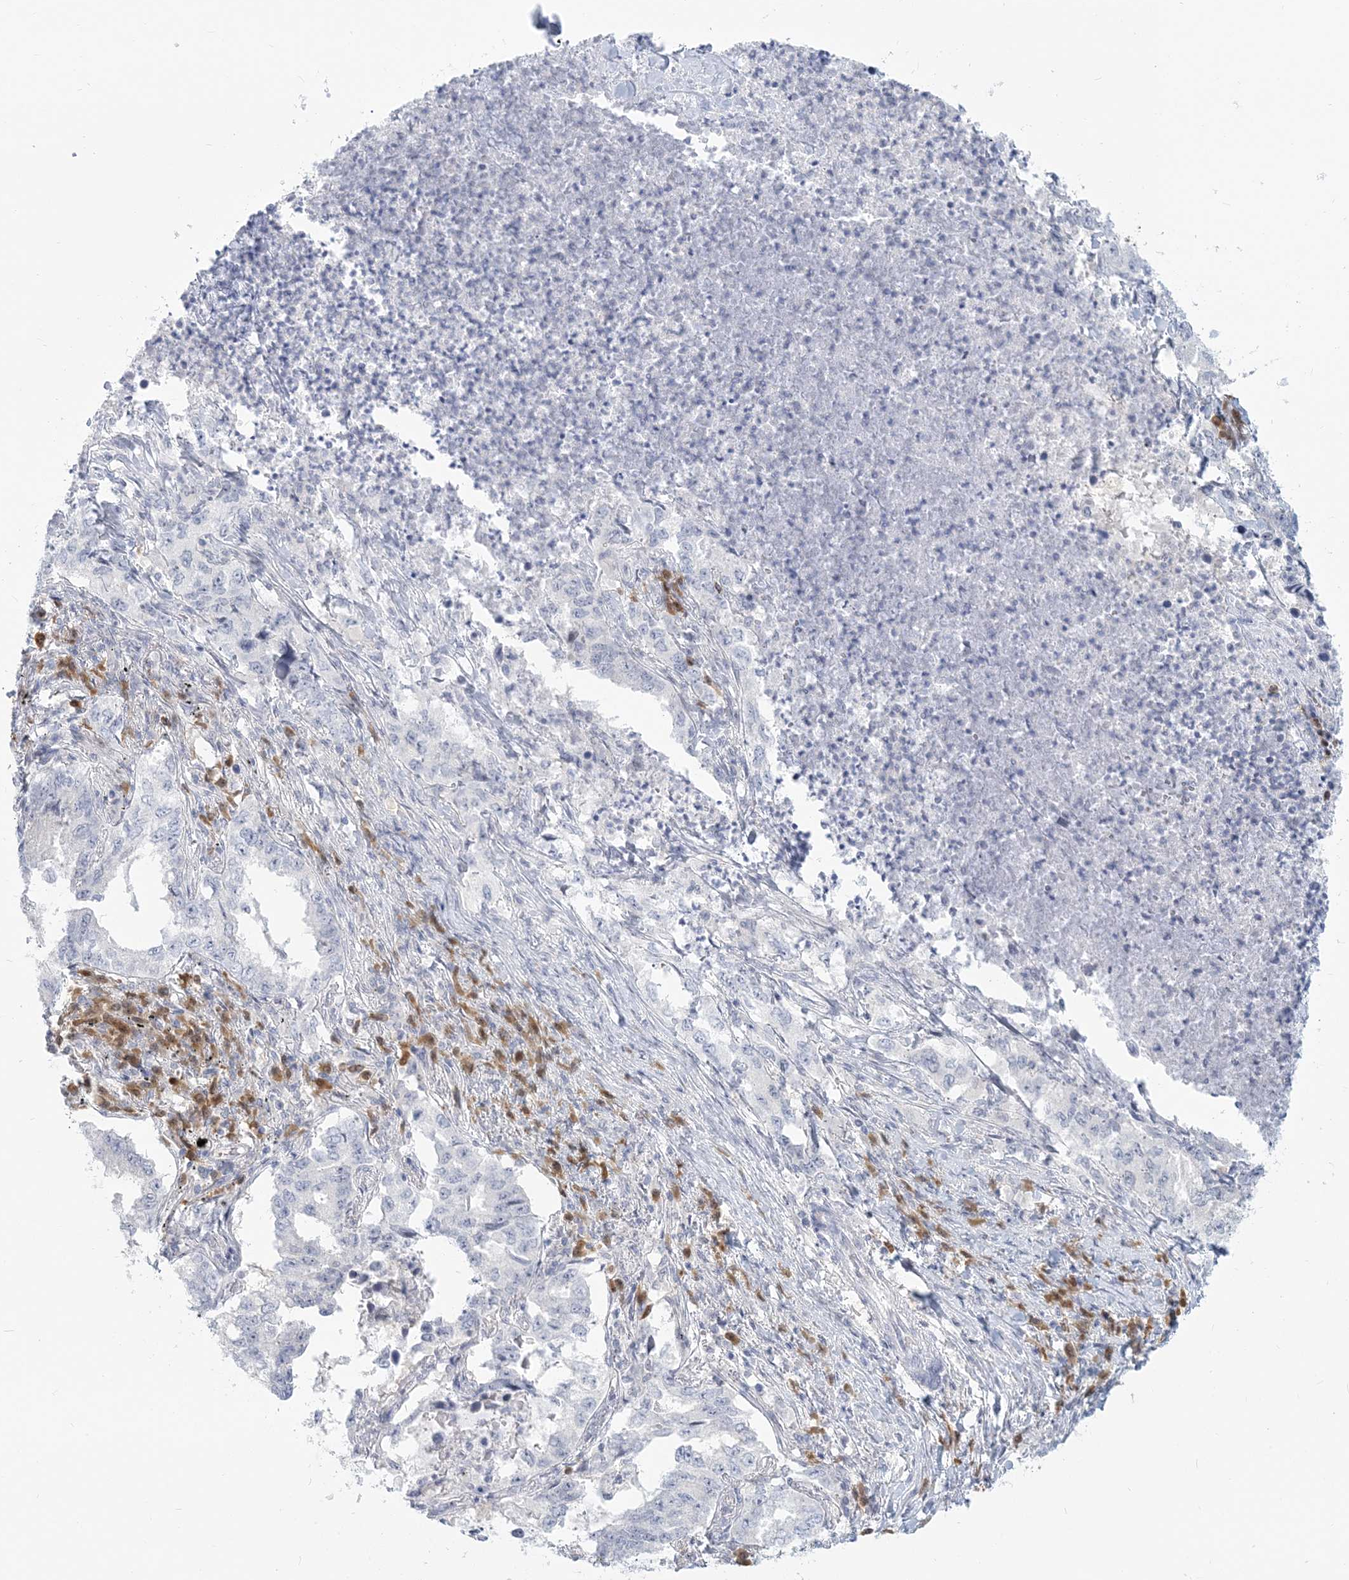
{"staining": {"intensity": "negative", "quantity": "none", "location": "none"}, "tissue": "lung cancer", "cell_type": "Tumor cells", "image_type": "cancer", "snomed": [{"axis": "morphology", "description": "Adenocarcinoma, NOS"}, {"axis": "topography", "description": "Lung"}], "caption": "DAB (3,3'-diaminobenzidine) immunohistochemical staining of adenocarcinoma (lung) demonstrates no significant positivity in tumor cells.", "gene": "GMPPA", "patient": {"sex": "female", "age": 51}}